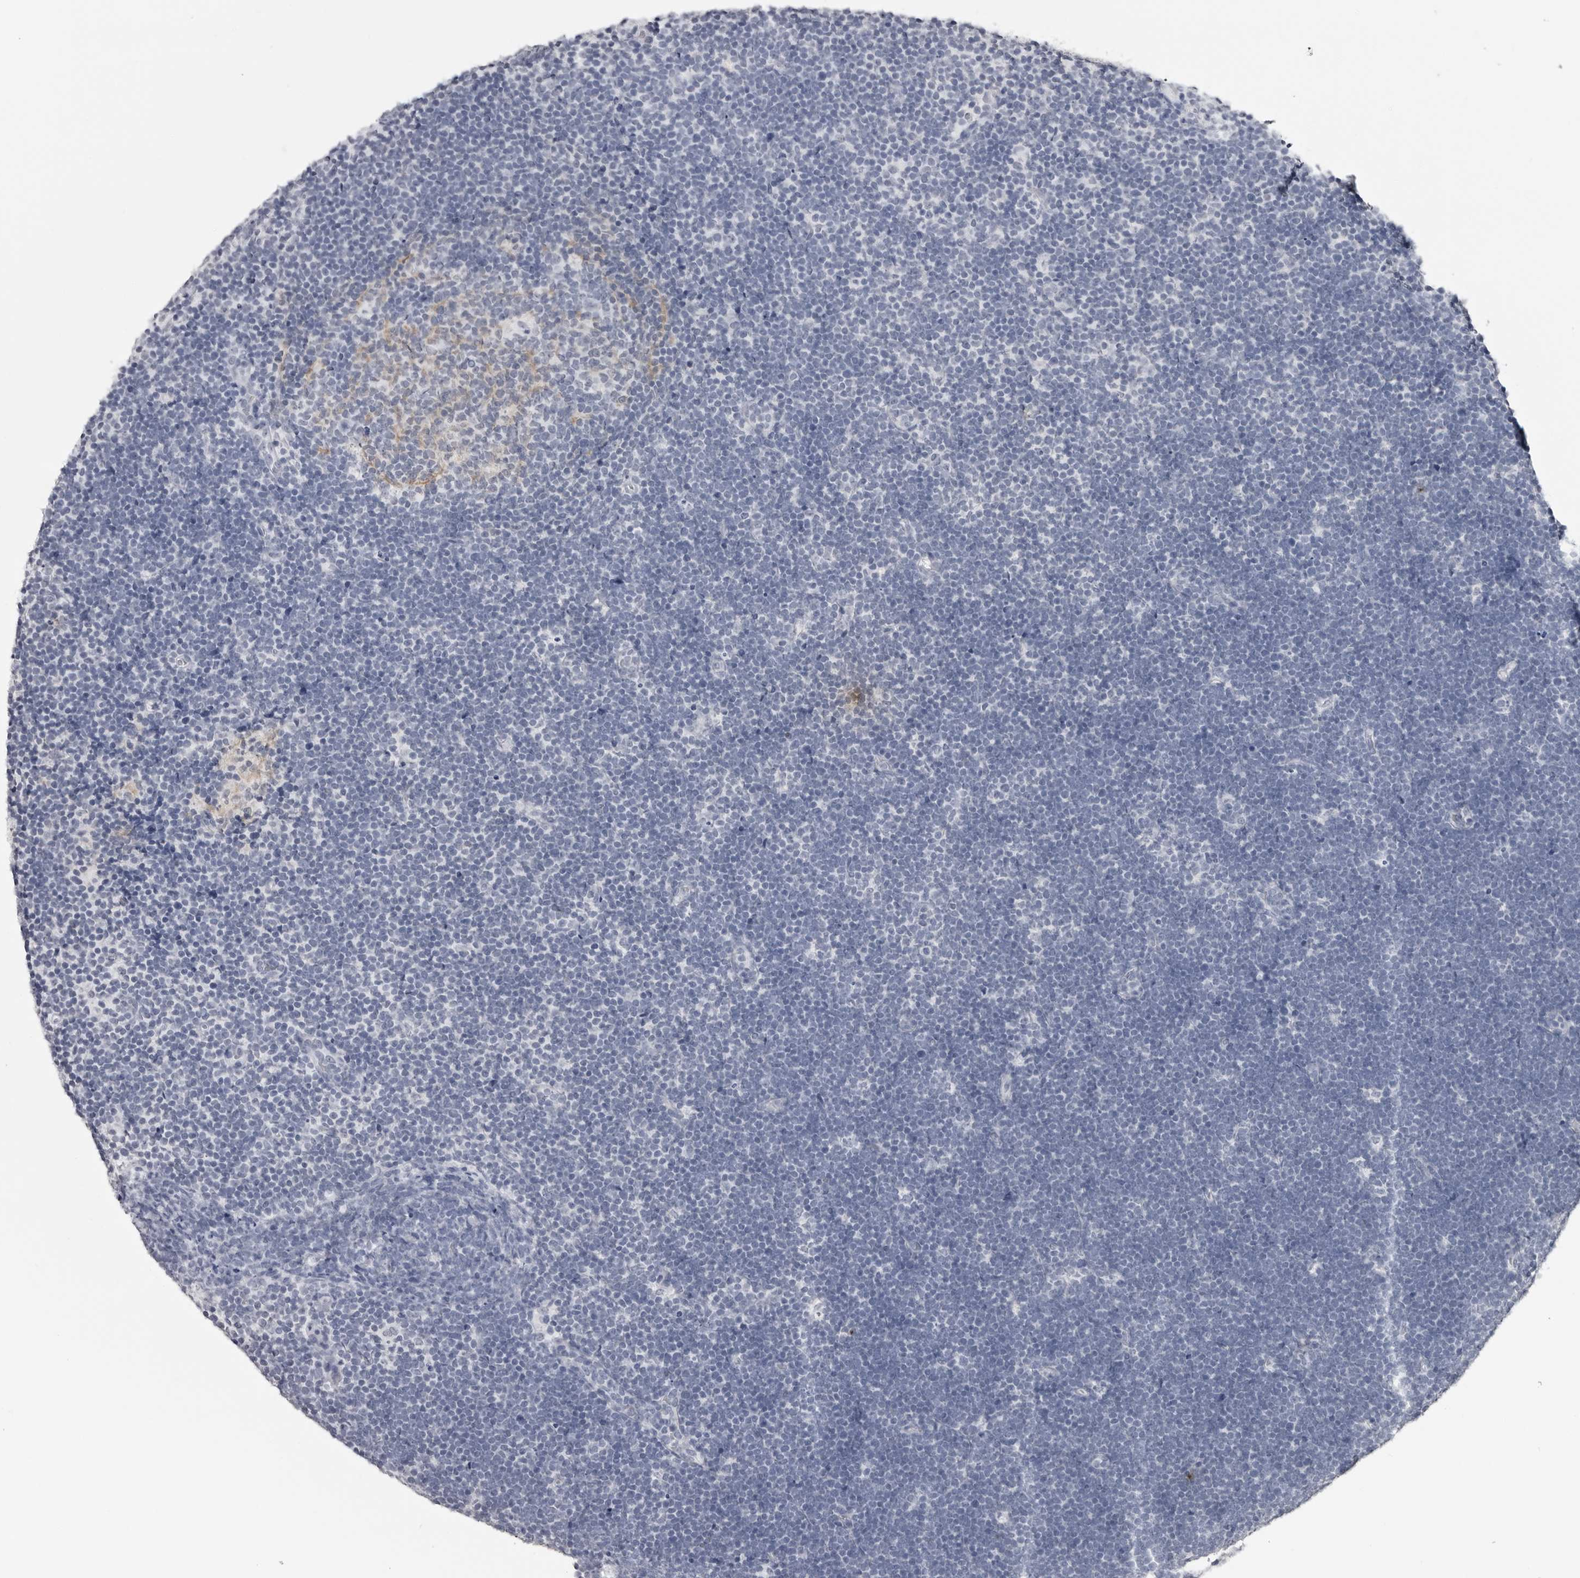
{"staining": {"intensity": "negative", "quantity": "none", "location": "none"}, "tissue": "lymphoma", "cell_type": "Tumor cells", "image_type": "cancer", "snomed": [{"axis": "morphology", "description": "Malignant lymphoma, non-Hodgkin's type, High grade"}, {"axis": "topography", "description": "Lymph node"}], "caption": "IHC of human lymphoma displays no staining in tumor cells.", "gene": "HEPACAM", "patient": {"sex": "male", "age": 13}}